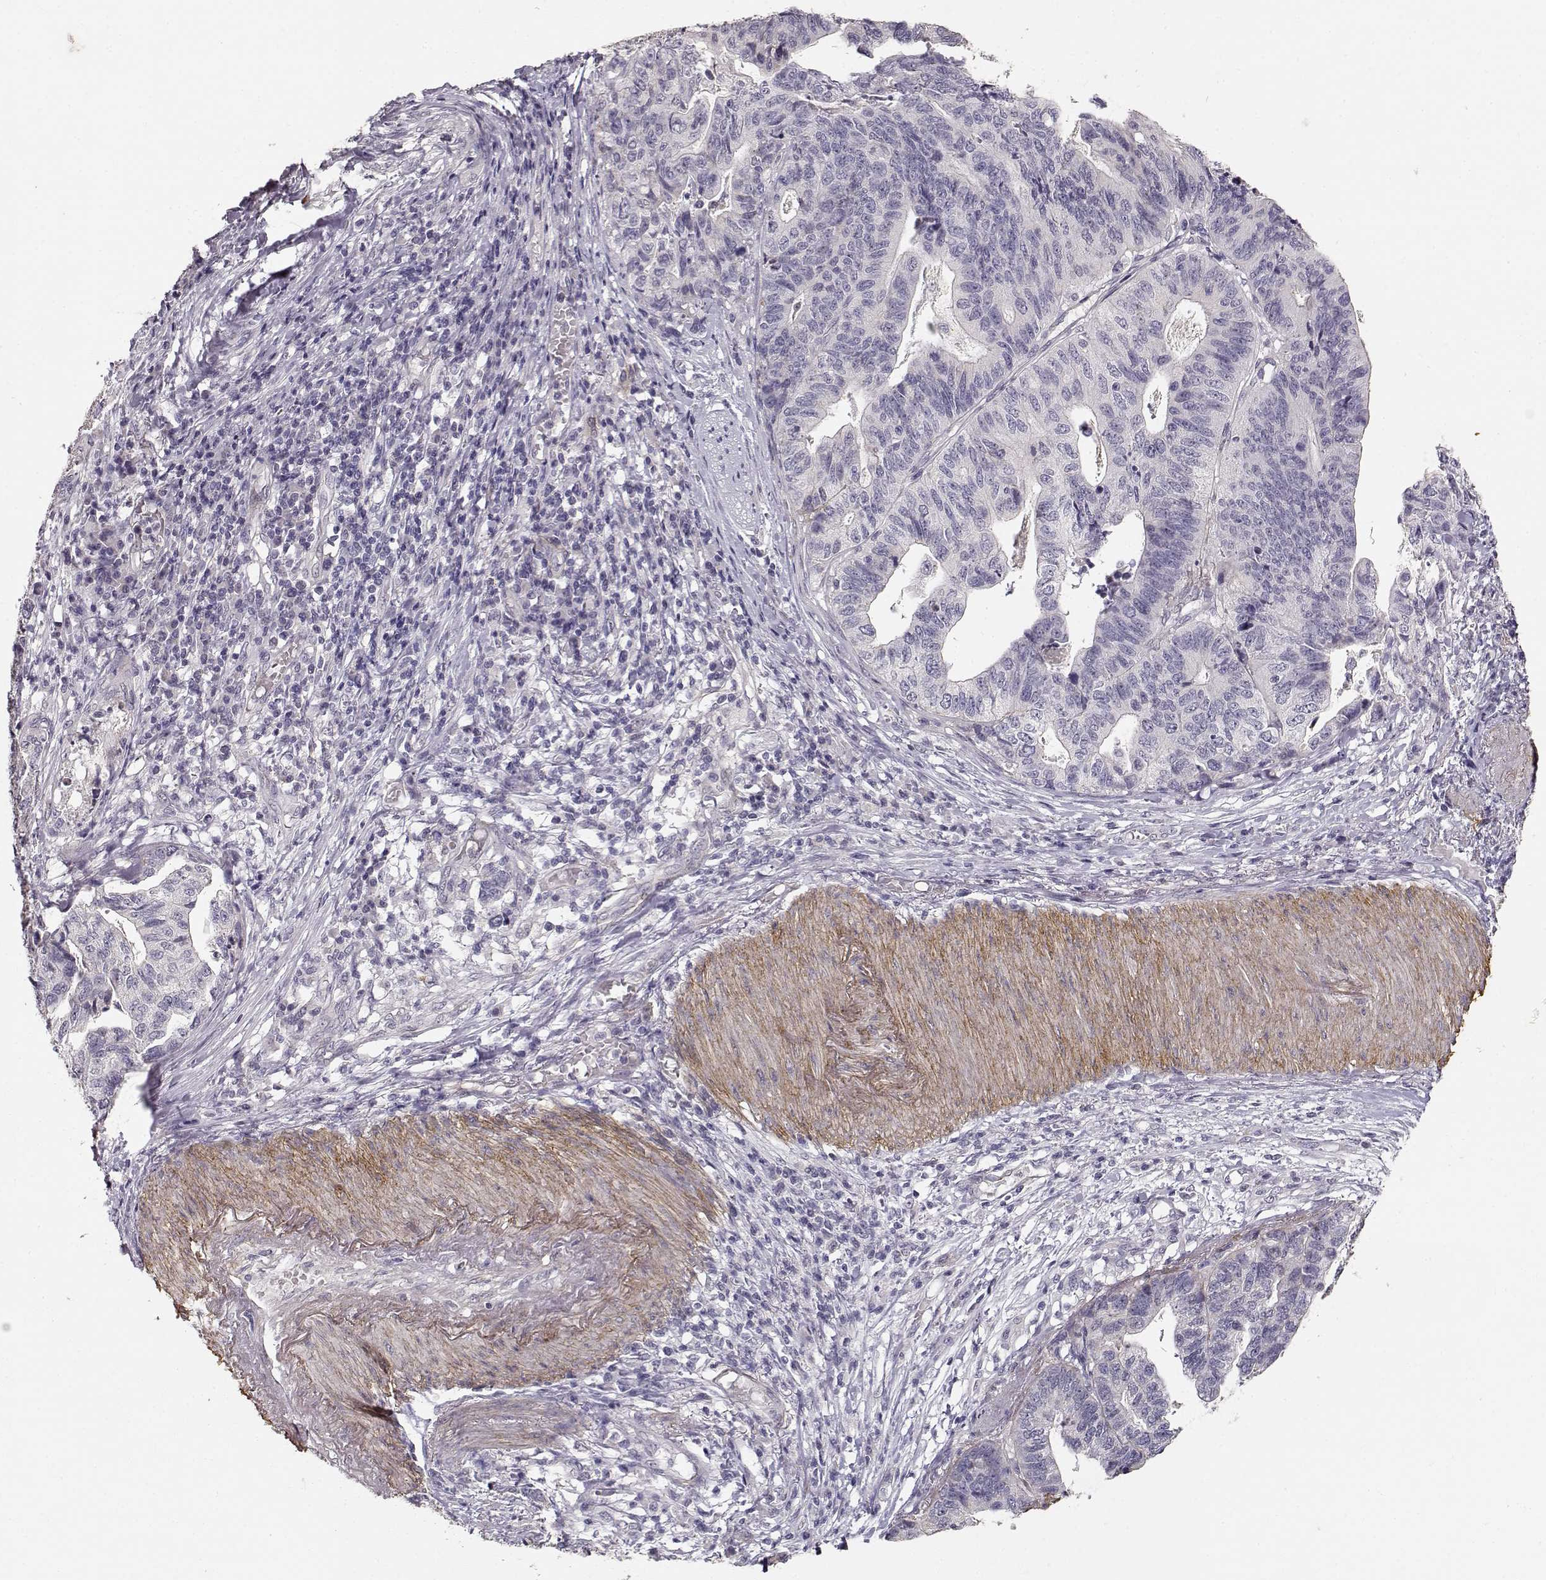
{"staining": {"intensity": "negative", "quantity": "none", "location": "none"}, "tissue": "stomach cancer", "cell_type": "Tumor cells", "image_type": "cancer", "snomed": [{"axis": "morphology", "description": "Adenocarcinoma, NOS"}, {"axis": "topography", "description": "Stomach, upper"}], "caption": "Tumor cells show no significant staining in stomach cancer.", "gene": "LAMA5", "patient": {"sex": "female", "age": 67}}